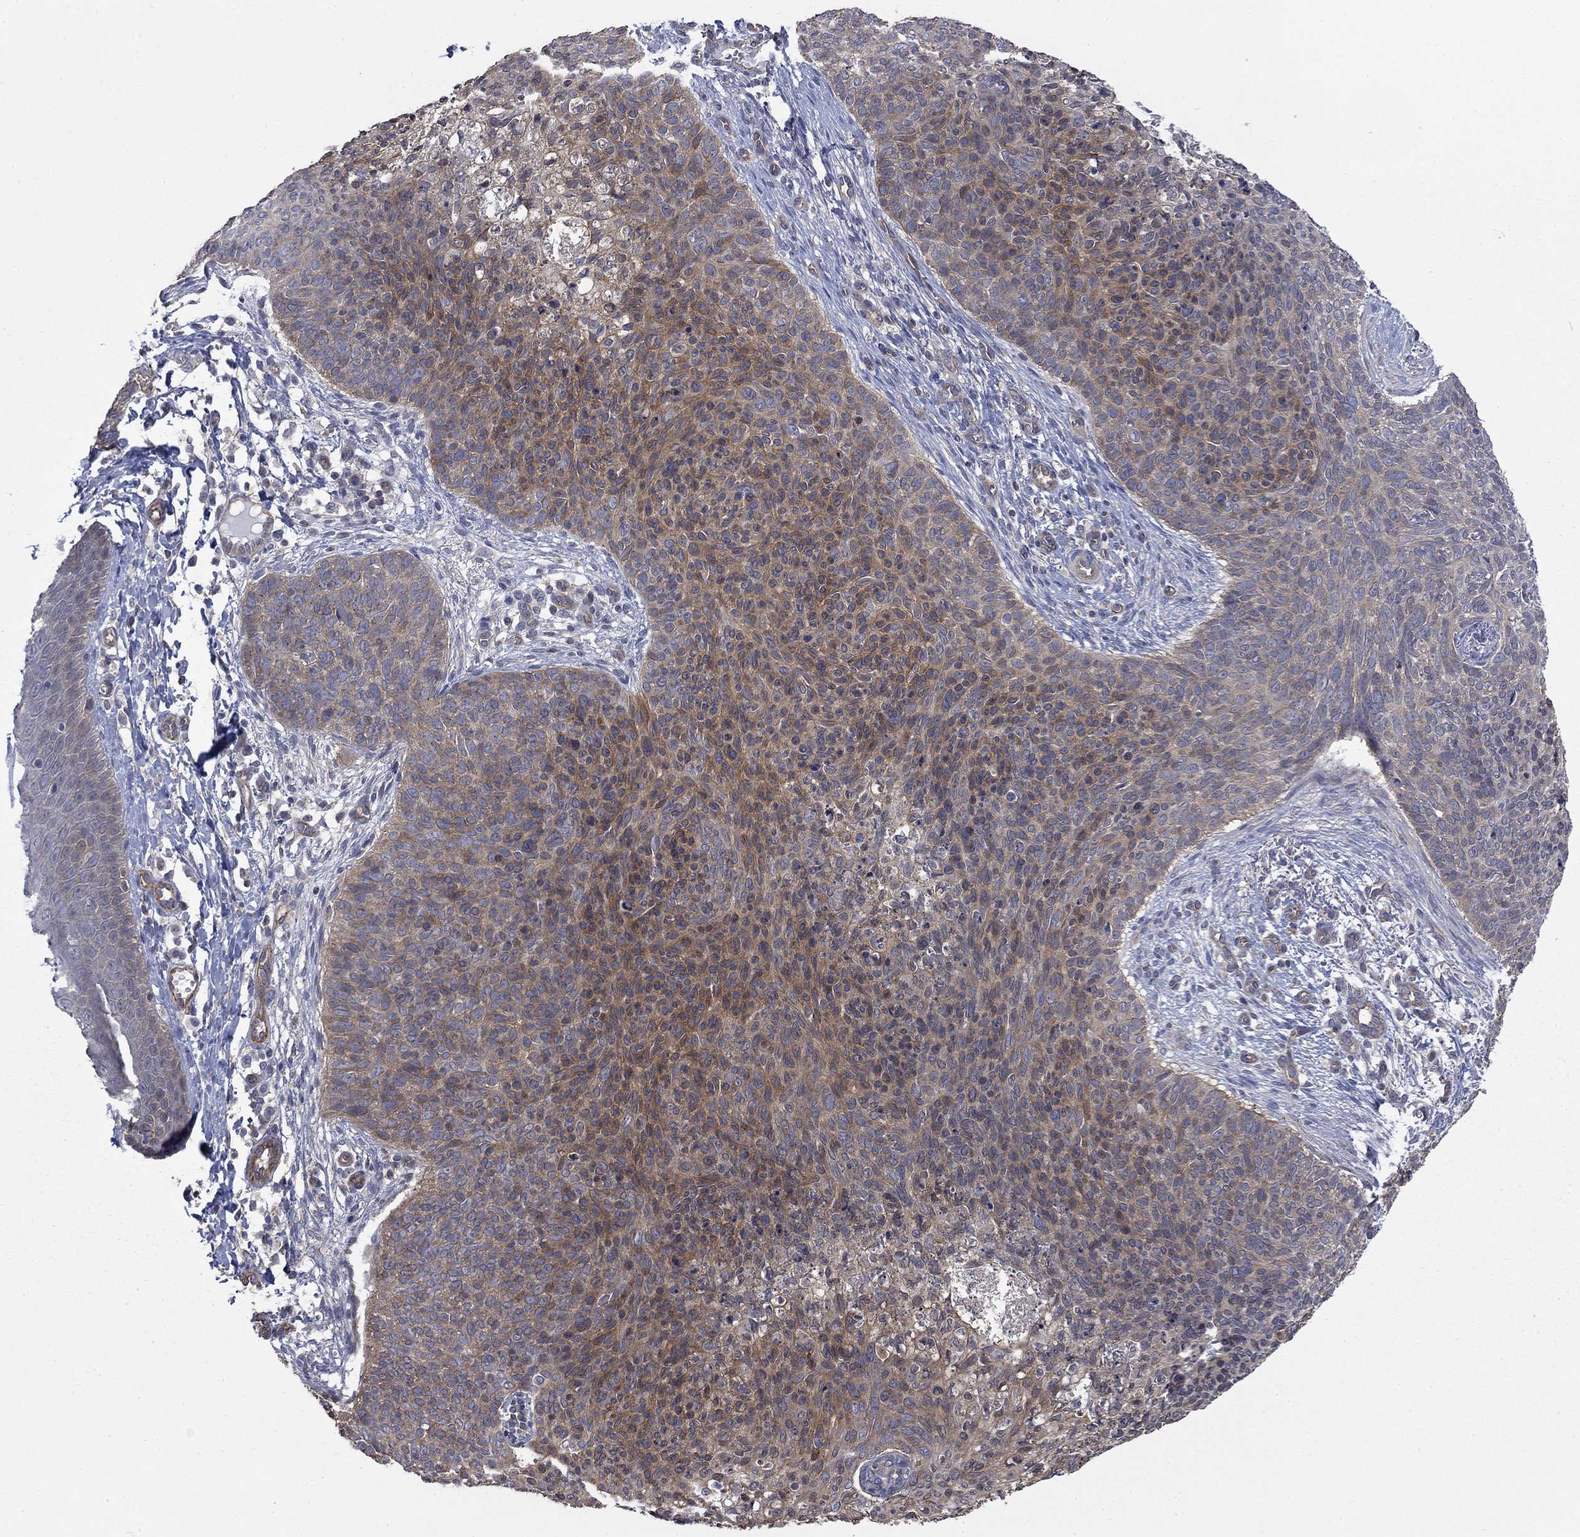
{"staining": {"intensity": "weak", "quantity": "25%-75%", "location": "cytoplasmic/membranous"}, "tissue": "skin cancer", "cell_type": "Tumor cells", "image_type": "cancer", "snomed": [{"axis": "morphology", "description": "Basal cell carcinoma"}, {"axis": "topography", "description": "Skin"}], "caption": "The image shows a brown stain indicating the presence of a protein in the cytoplasmic/membranous of tumor cells in skin cancer. The protein of interest is shown in brown color, while the nuclei are stained blue.", "gene": "PDZD2", "patient": {"sex": "male", "age": 64}}